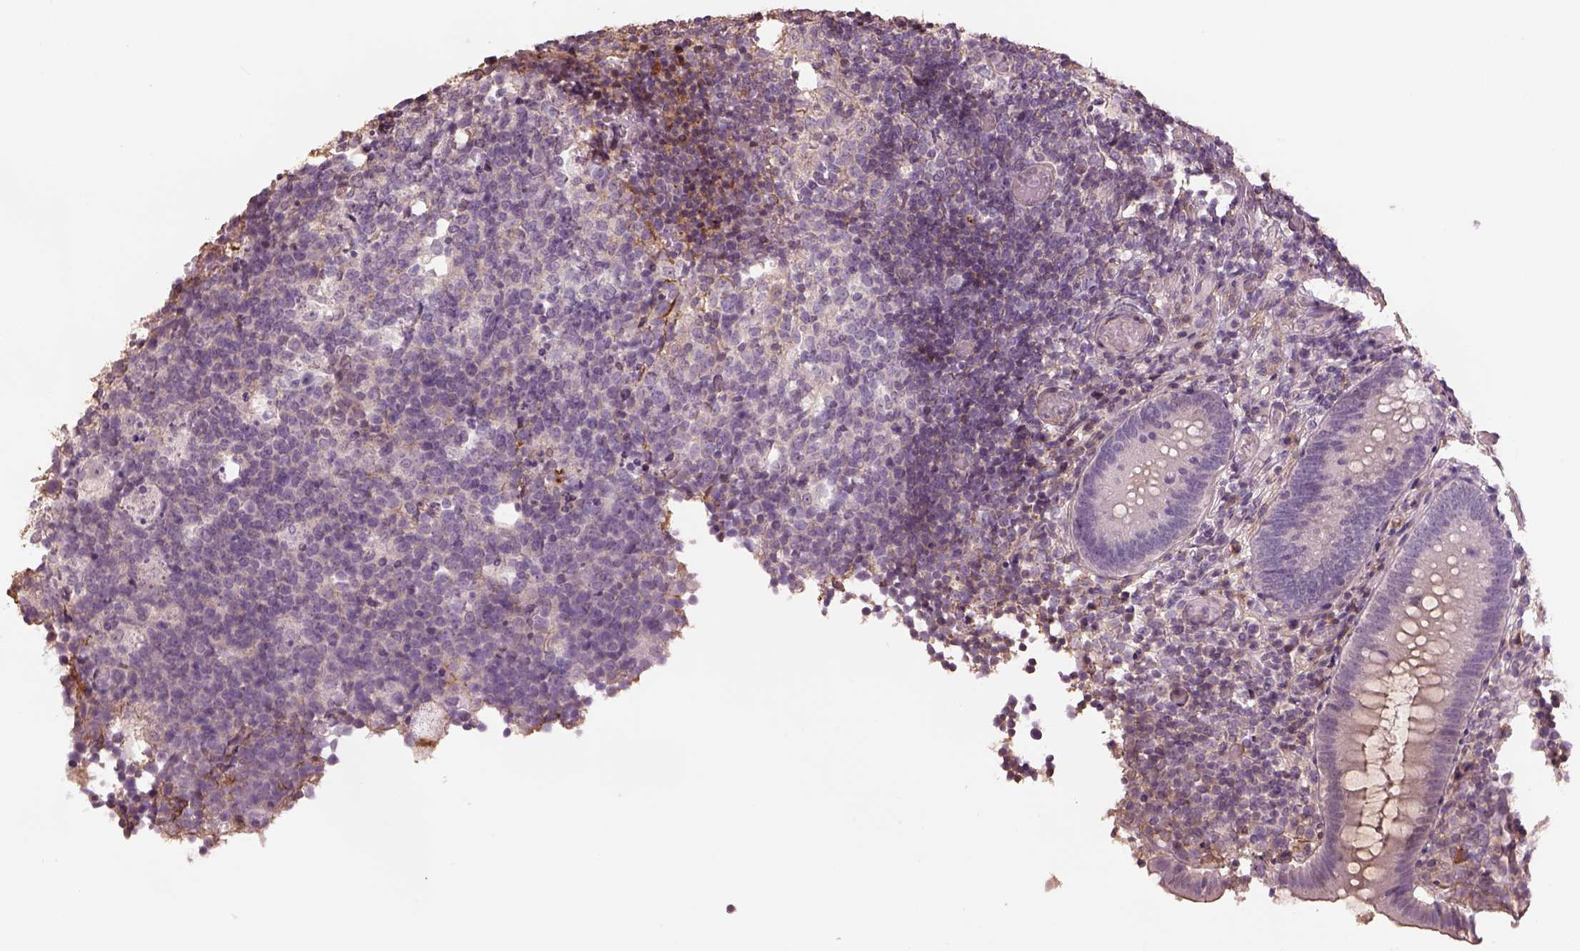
{"staining": {"intensity": "weak", "quantity": "<25%", "location": "cytoplasmic/membranous"}, "tissue": "appendix", "cell_type": "Glandular cells", "image_type": "normal", "snomed": [{"axis": "morphology", "description": "Normal tissue, NOS"}, {"axis": "topography", "description": "Appendix"}], "caption": "Immunohistochemistry photomicrograph of benign appendix stained for a protein (brown), which demonstrates no staining in glandular cells. (DAB (3,3'-diaminobenzidine) IHC, high magnification).", "gene": "LIN7A", "patient": {"sex": "female", "age": 32}}